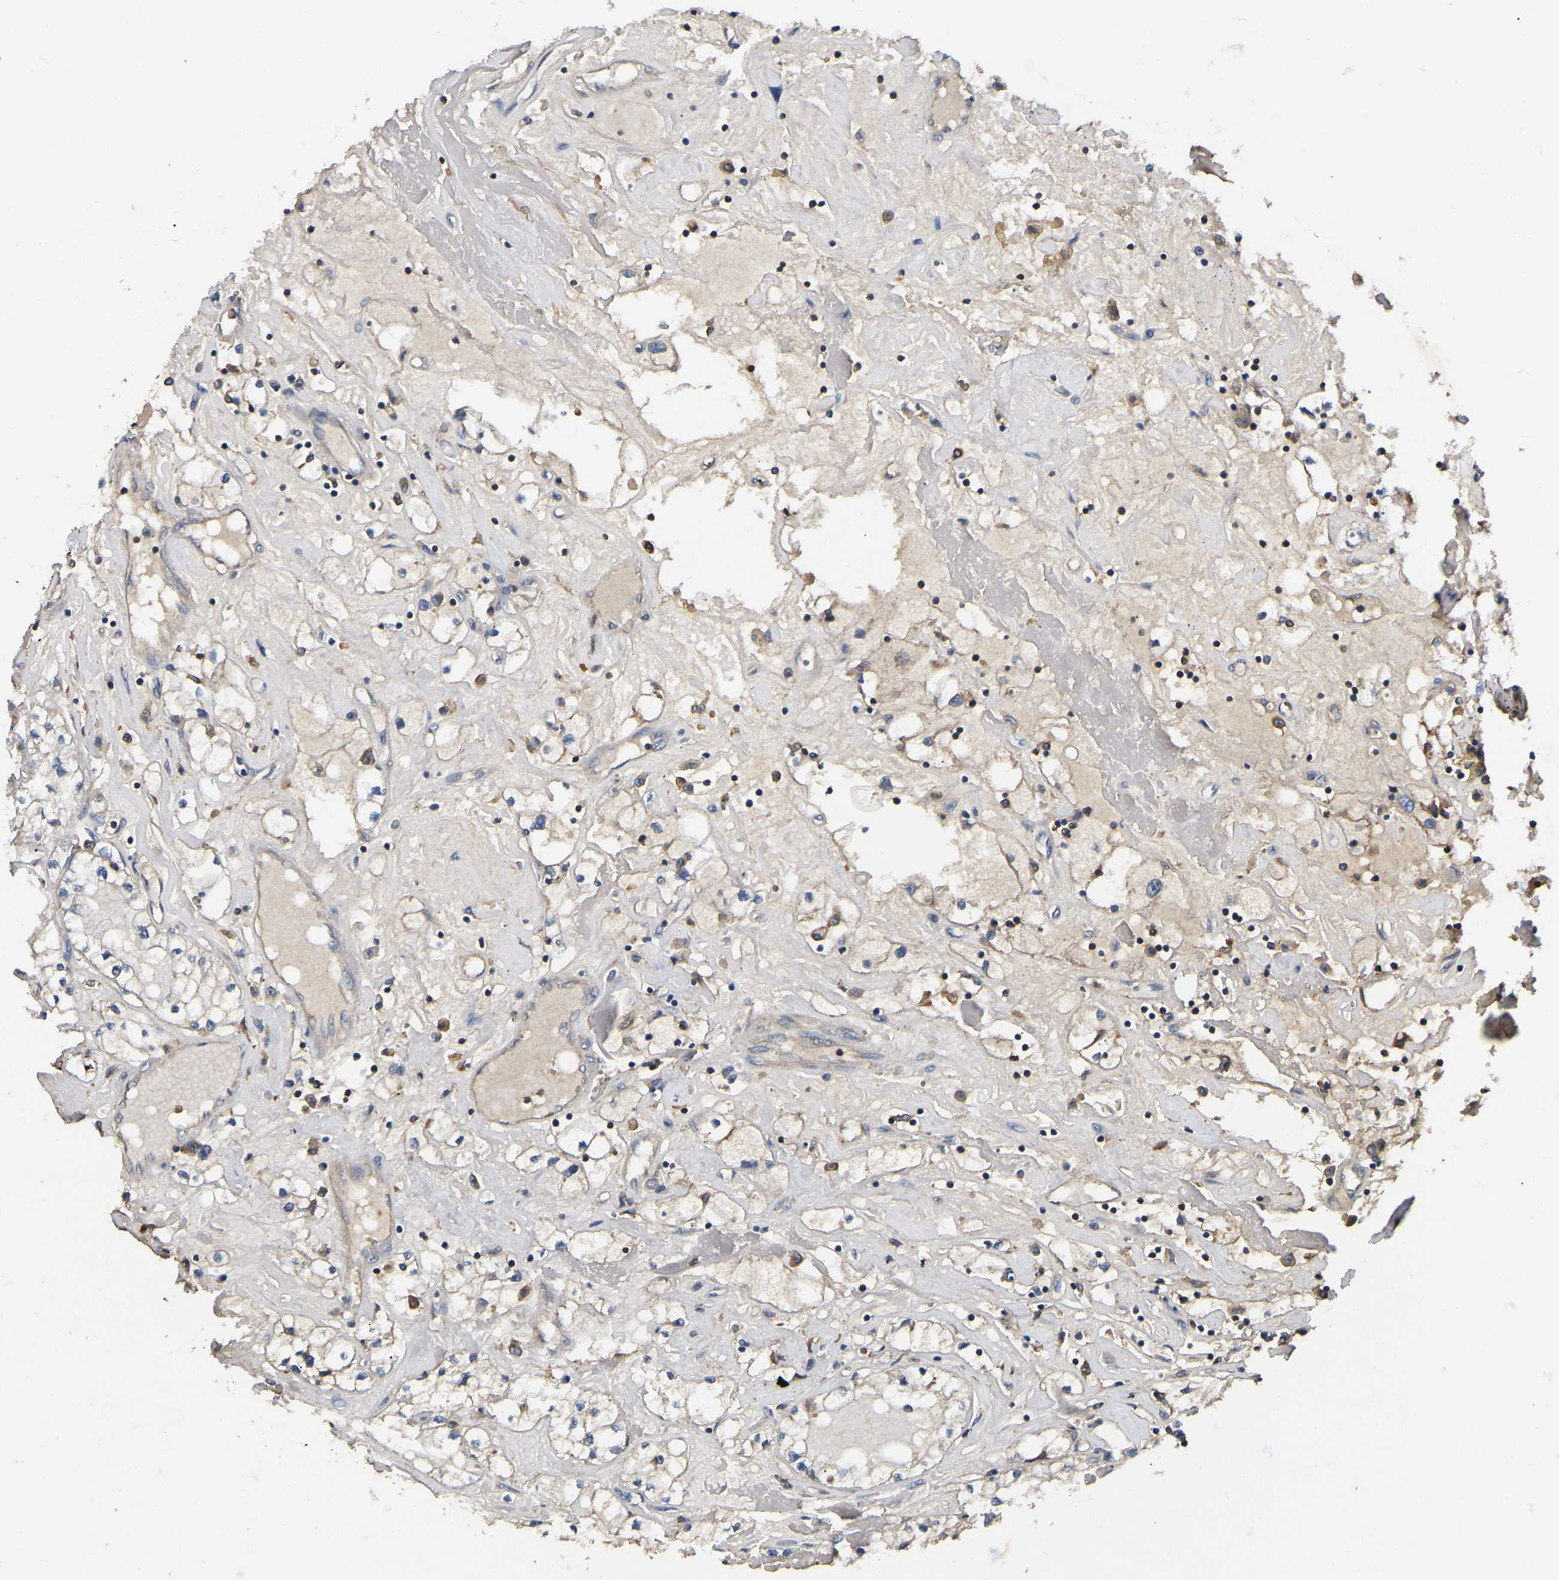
{"staining": {"intensity": "negative", "quantity": "none", "location": "none"}, "tissue": "renal cancer", "cell_type": "Tumor cells", "image_type": "cancer", "snomed": [{"axis": "morphology", "description": "Adenocarcinoma, NOS"}, {"axis": "topography", "description": "Kidney"}], "caption": "This is a histopathology image of immunohistochemistry (IHC) staining of renal cancer (adenocarcinoma), which shows no staining in tumor cells. The staining is performed using DAB (3,3'-diaminobenzidine) brown chromogen with nuclei counter-stained in using hematoxylin.", "gene": "SMPD2", "patient": {"sex": "male", "age": 56}}